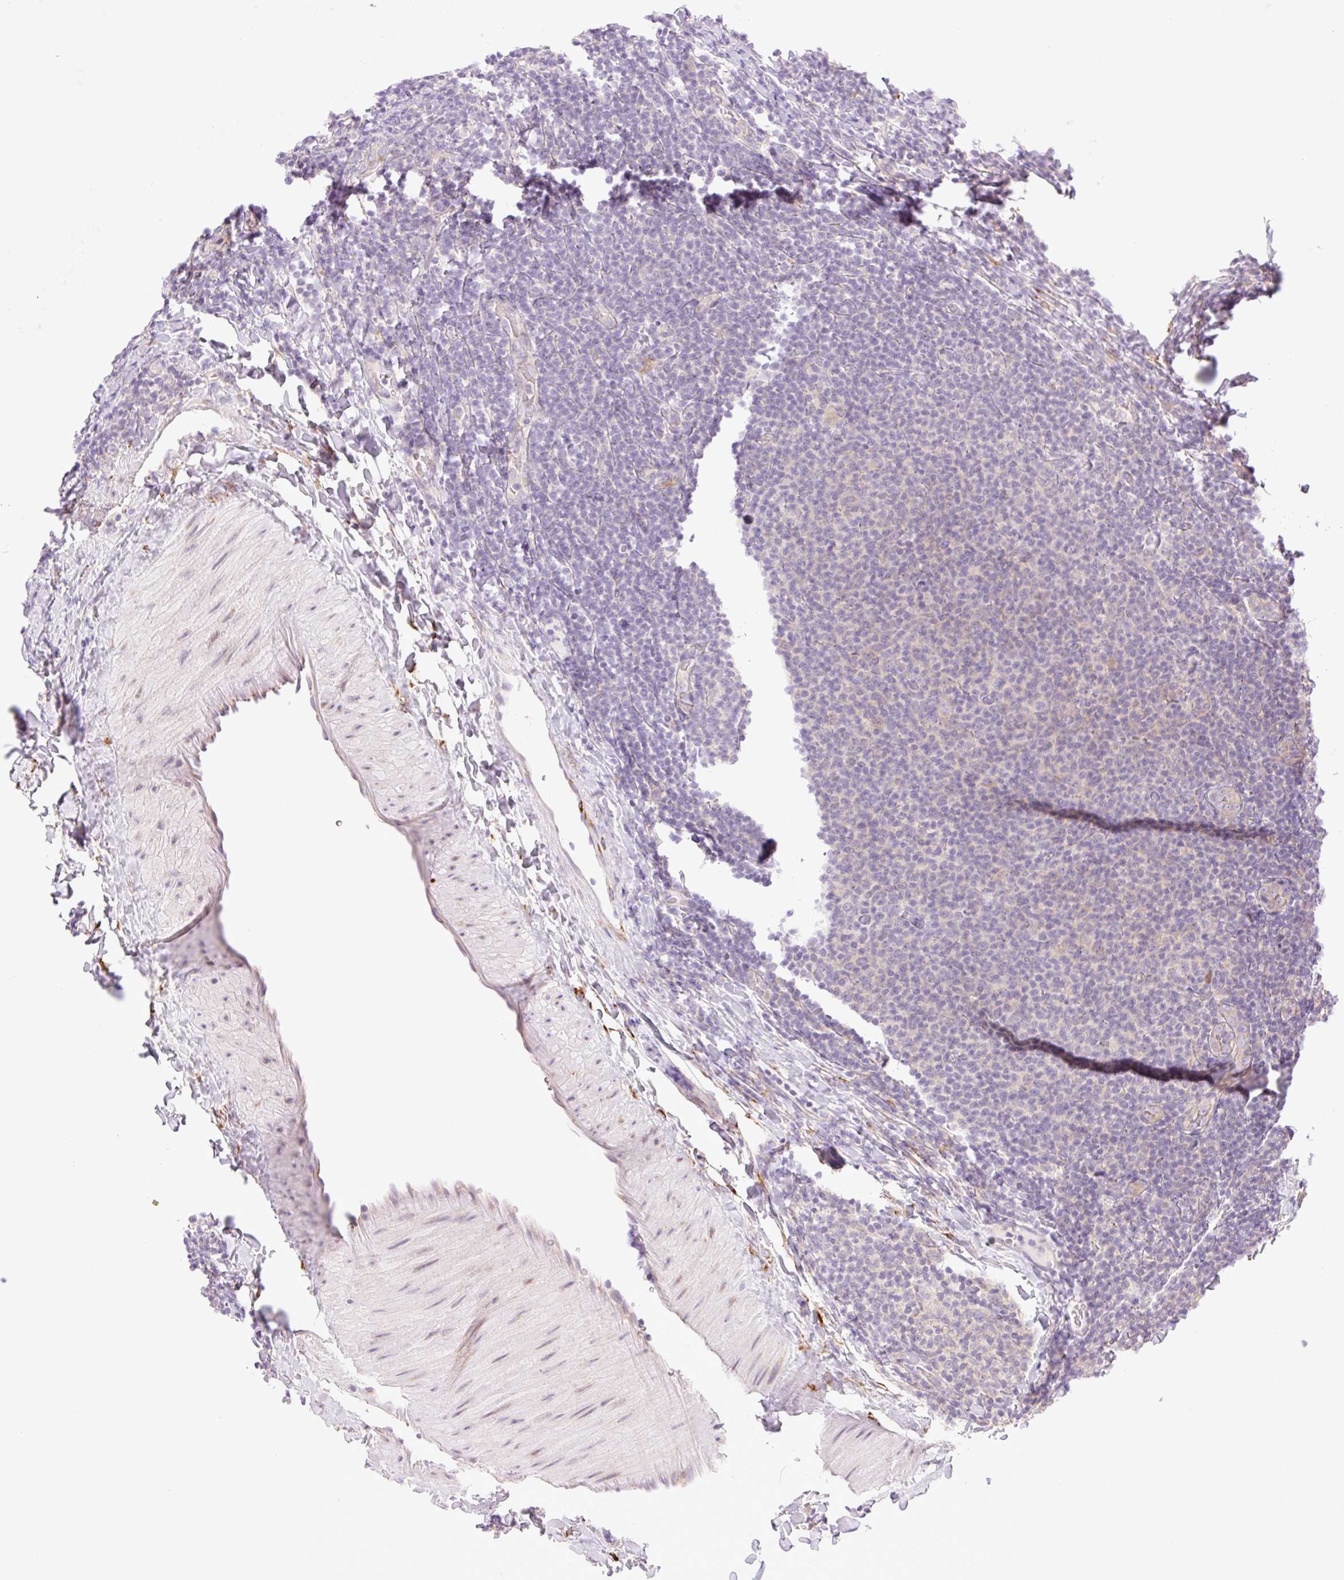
{"staining": {"intensity": "negative", "quantity": "none", "location": "none"}, "tissue": "lymphoma", "cell_type": "Tumor cells", "image_type": "cancer", "snomed": [{"axis": "morphology", "description": "Malignant lymphoma, non-Hodgkin's type, Low grade"}, {"axis": "topography", "description": "Lymph node"}], "caption": "High magnification brightfield microscopy of lymphoma stained with DAB (3,3'-diaminobenzidine) (brown) and counterstained with hematoxylin (blue): tumor cells show no significant expression. Brightfield microscopy of IHC stained with DAB (brown) and hematoxylin (blue), captured at high magnification.", "gene": "COL5A1", "patient": {"sex": "male", "age": 66}}